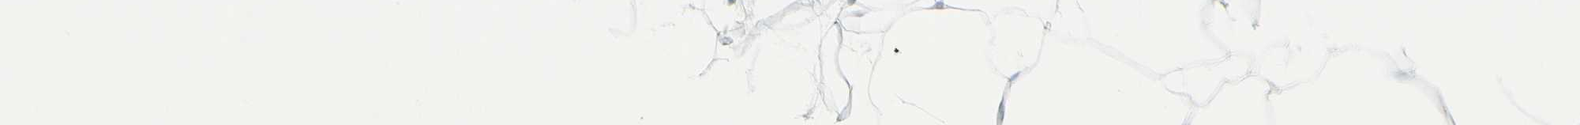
{"staining": {"intensity": "negative", "quantity": "none", "location": "none"}, "tissue": "adipose tissue", "cell_type": "Adipocytes", "image_type": "normal", "snomed": [{"axis": "morphology", "description": "Normal tissue, NOS"}, {"axis": "topography", "description": "Breast"}, {"axis": "topography", "description": "Adipose tissue"}], "caption": "Immunohistochemistry (IHC) photomicrograph of unremarkable human adipose tissue stained for a protein (brown), which displays no staining in adipocytes.", "gene": "CDH15", "patient": {"sex": "female", "age": 25}}